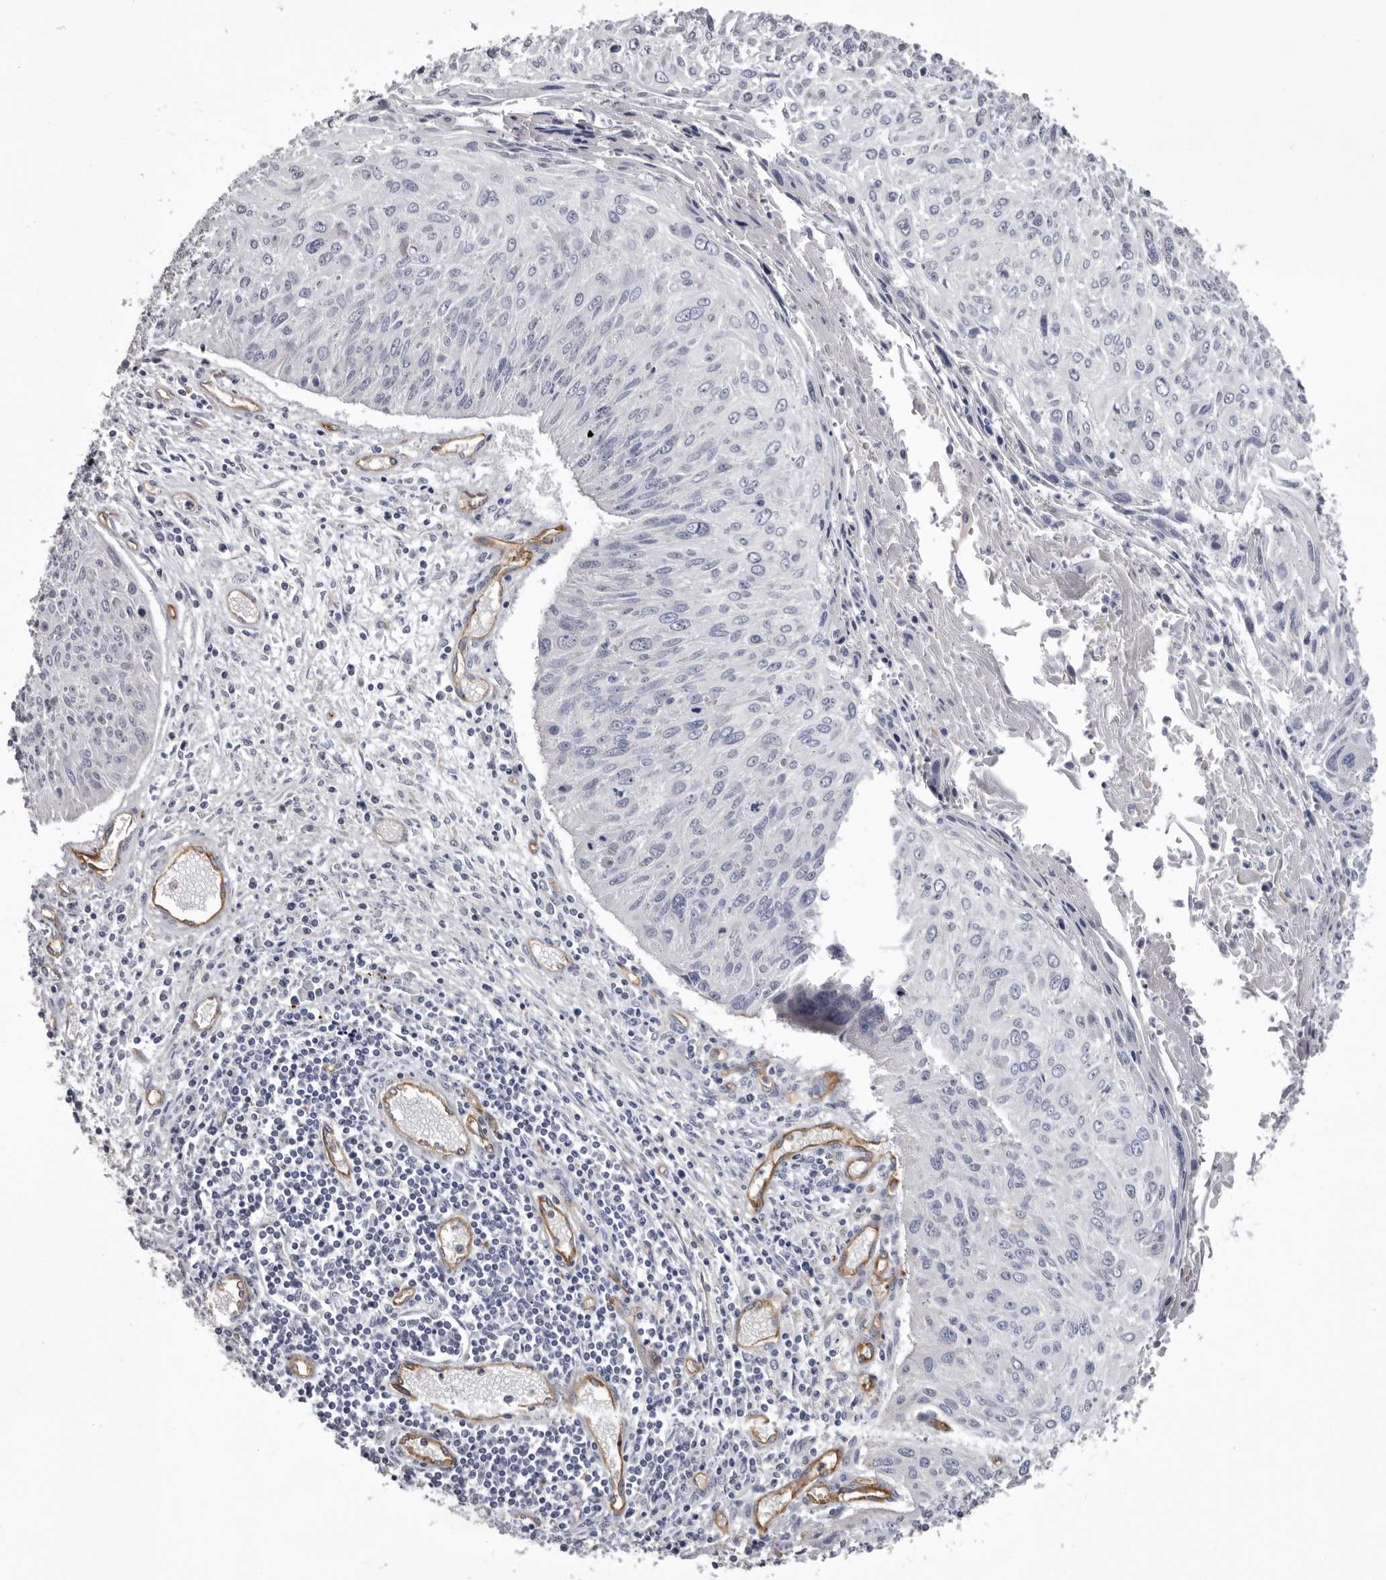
{"staining": {"intensity": "negative", "quantity": "none", "location": "none"}, "tissue": "cervical cancer", "cell_type": "Tumor cells", "image_type": "cancer", "snomed": [{"axis": "morphology", "description": "Squamous cell carcinoma, NOS"}, {"axis": "topography", "description": "Cervix"}], "caption": "Image shows no significant protein expression in tumor cells of cervical squamous cell carcinoma.", "gene": "ADGRL4", "patient": {"sex": "female", "age": 51}}